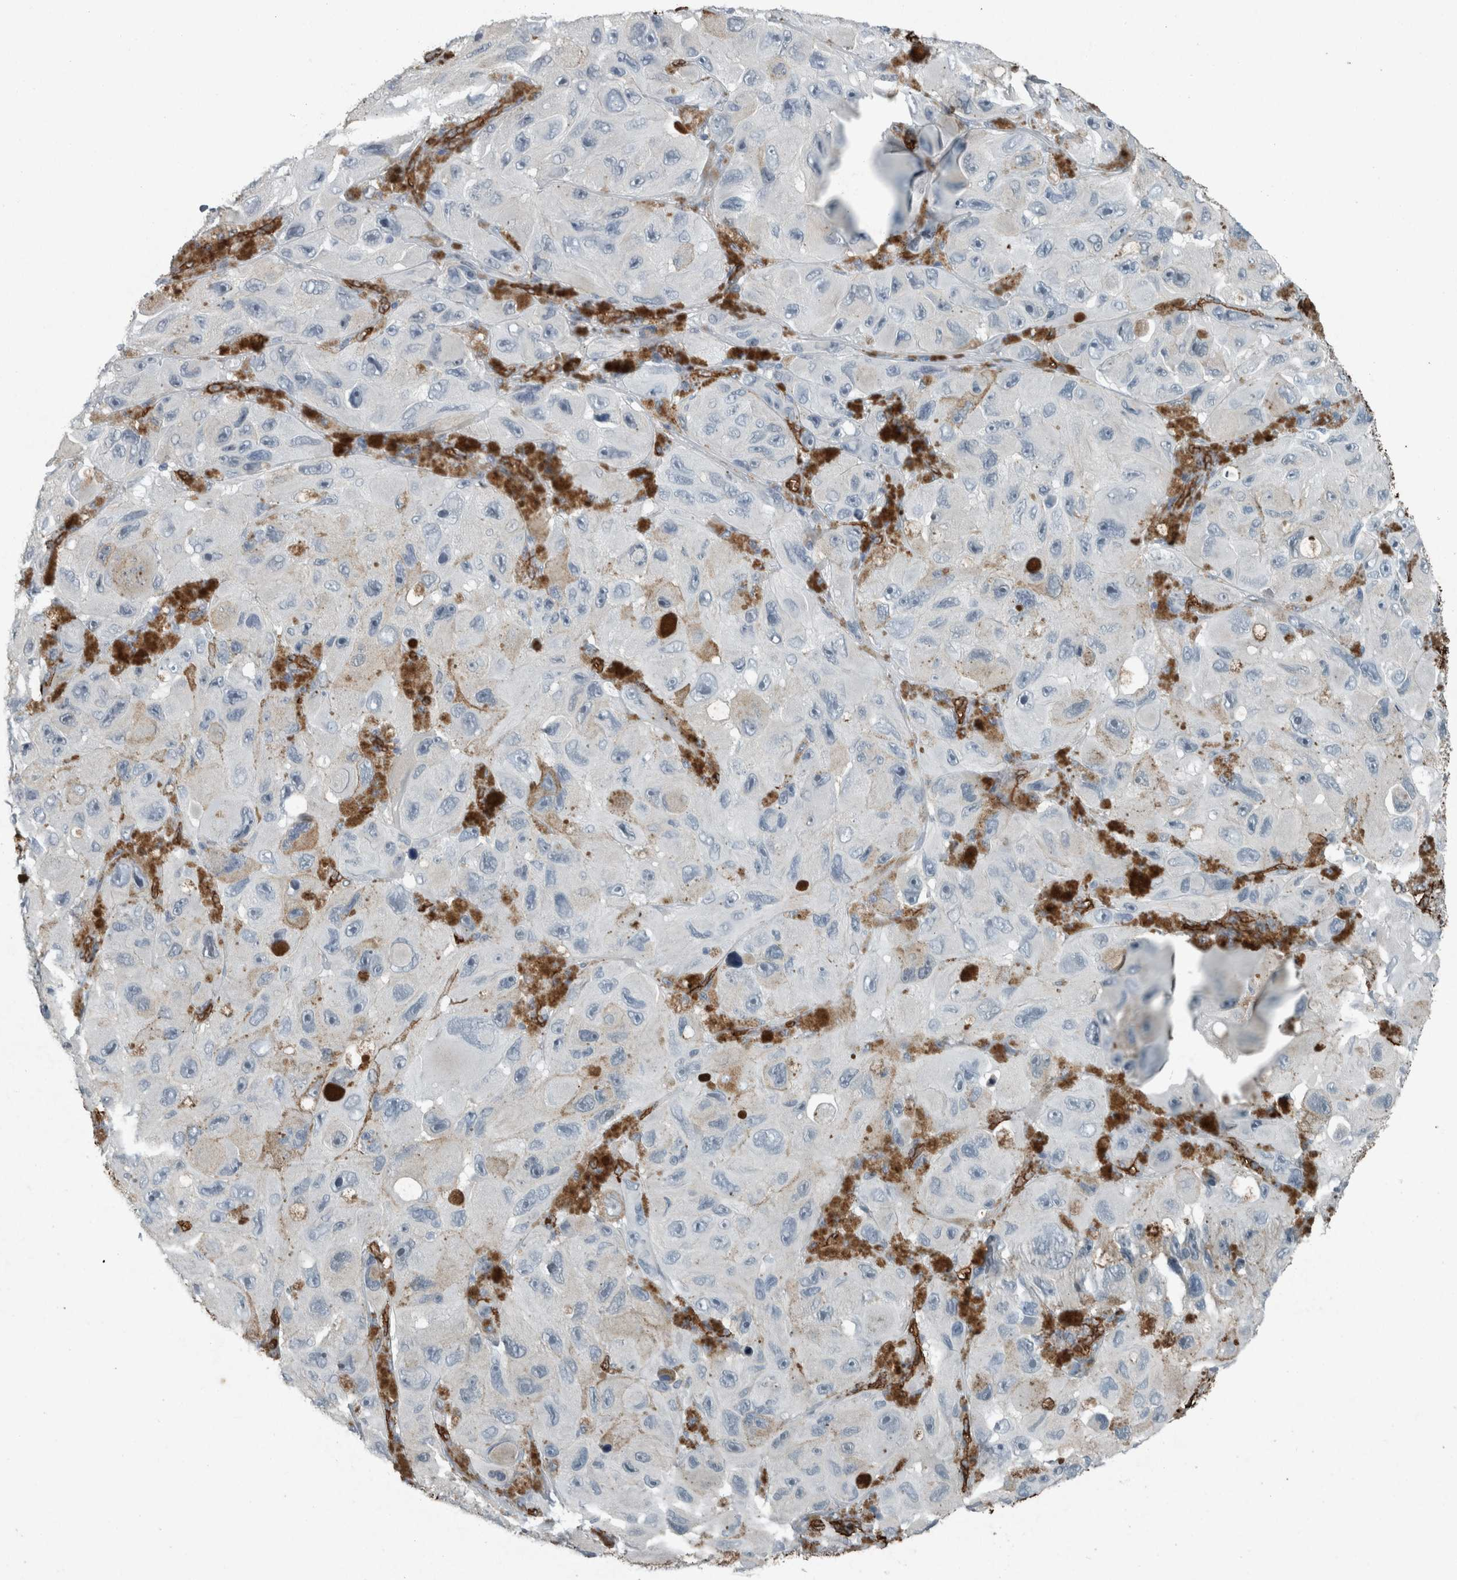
{"staining": {"intensity": "negative", "quantity": "none", "location": "none"}, "tissue": "melanoma", "cell_type": "Tumor cells", "image_type": "cancer", "snomed": [{"axis": "morphology", "description": "Malignant melanoma, NOS"}, {"axis": "topography", "description": "Skin"}], "caption": "Tumor cells show no significant protein expression in melanoma.", "gene": "LBP", "patient": {"sex": "female", "age": 73}}